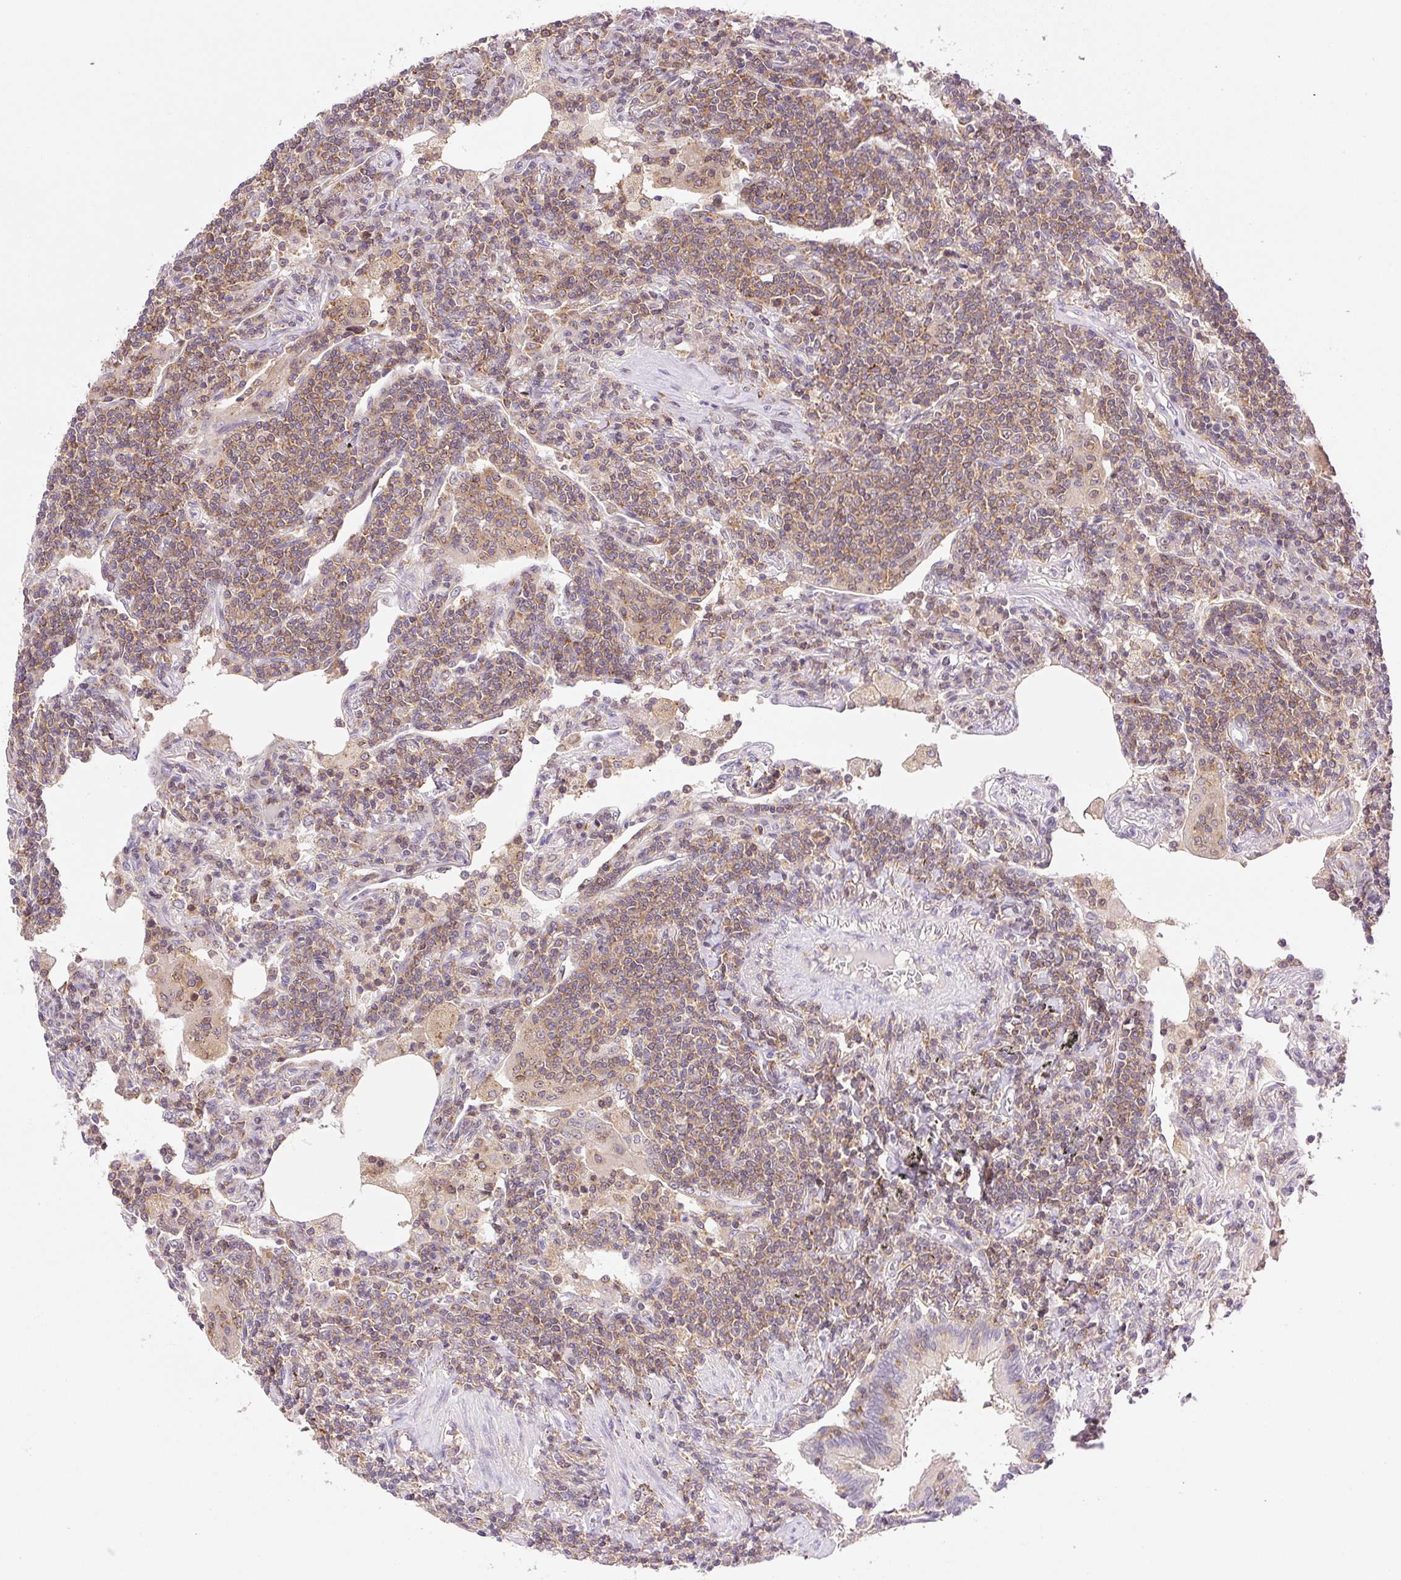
{"staining": {"intensity": "moderate", "quantity": ">75%", "location": "cytoplasmic/membranous"}, "tissue": "lymphoma", "cell_type": "Tumor cells", "image_type": "cancer", "snomed": [{"axis": "morphology", "description": "Malignant lymphoma, non-Hodgkin's type, Low grade"}, {"axis": "topography", "description": "Lung"}], "caption": "IHC micrograph of neoplastic tissue: low-grade malignant lymphoma, non-Hodgkin's type stained using immunohistochemistry exhibits medium levels of moderate protein expression localized specifically in the cytoplasmic/membranous of tumor cells, appearing as a cytoplasmic/membranous brown color.", "gene": "CARD11", "patient": {"sex": "female", "age": 71}}